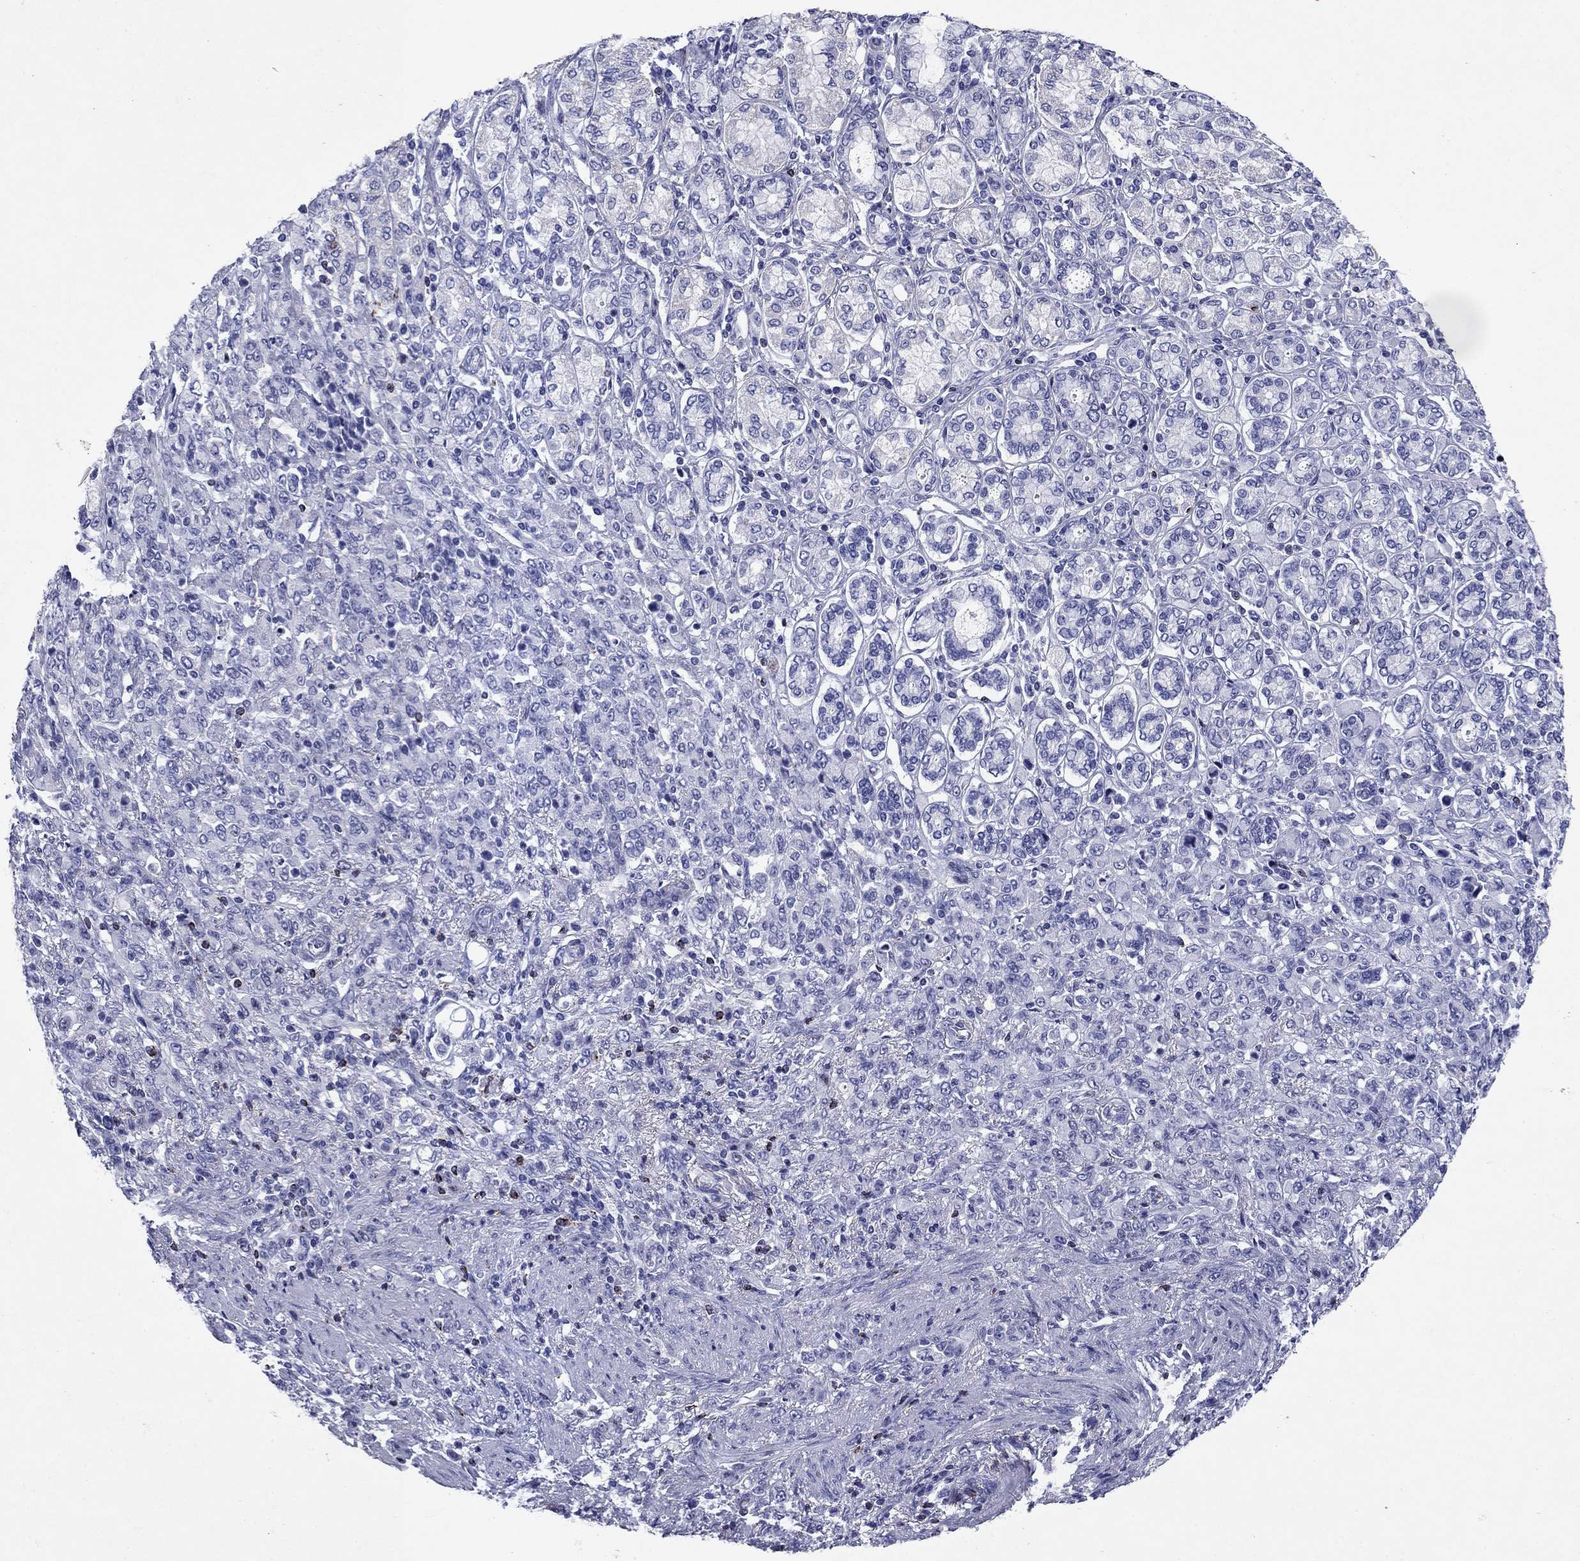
{"staining": {"intensity": "negative", "quantity": "none", "location": "none"}, "tissue": "stomach cancer", "cell_type": "Tumor cells", "image_type": "cancer", "snomed": [{"axis": "morphology", "description": "Normal tissue, NOS"}, {"axis": "morphology", "description": "Adenocarcinoma, NOS"}, {"axis": "topography", "description": "Stomach"}], "caption": "A high-resolution histopathology image shows immunohistochemistry staining of adenocarcinoma (stomach), which displays no significant expression in tumor cells.", "gene": "GZMK", "patient": {"sex": "female", "age": 79}}